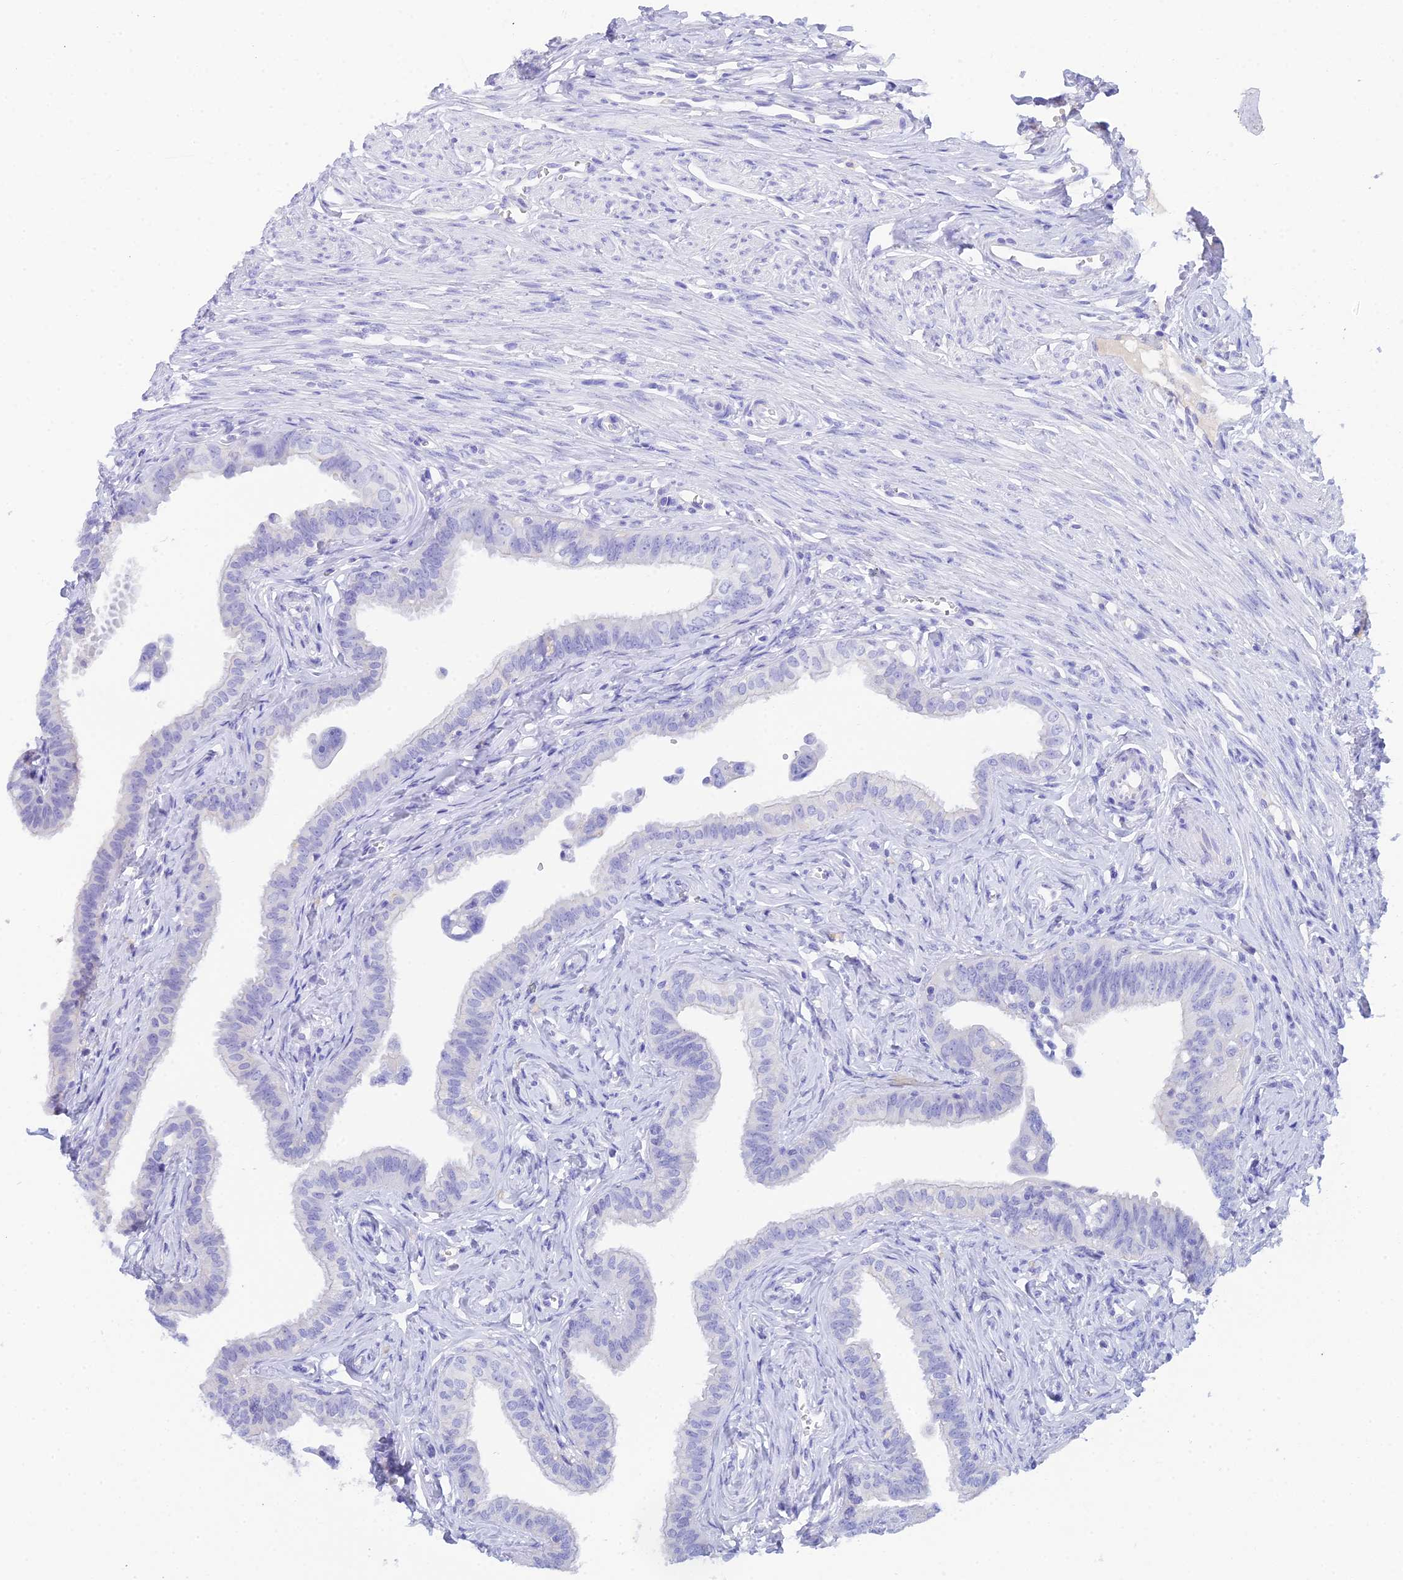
{"staining": {"intensity": "negative", "quantity": "none", "location": "none"}, "tissue": "fallopian tube", "cell_type": "Glandular cells", "image_type": "normal", "snomed": [{"axis": "morphology", "description": "Normal tissue, NOS"}, {"axis": "morphology", "description": "Carcinoma, NOS"}, {"axis": "topography", "description": "Fallopian tube"}, {"axis": "topography", "description": "Ovary"}], "caption": "There is no significant expression in glandular cells of fallopian tube. Nuclei are stained in blue.", "gene": "REG1A", "patient": {"sex": "female", "age": 59}}